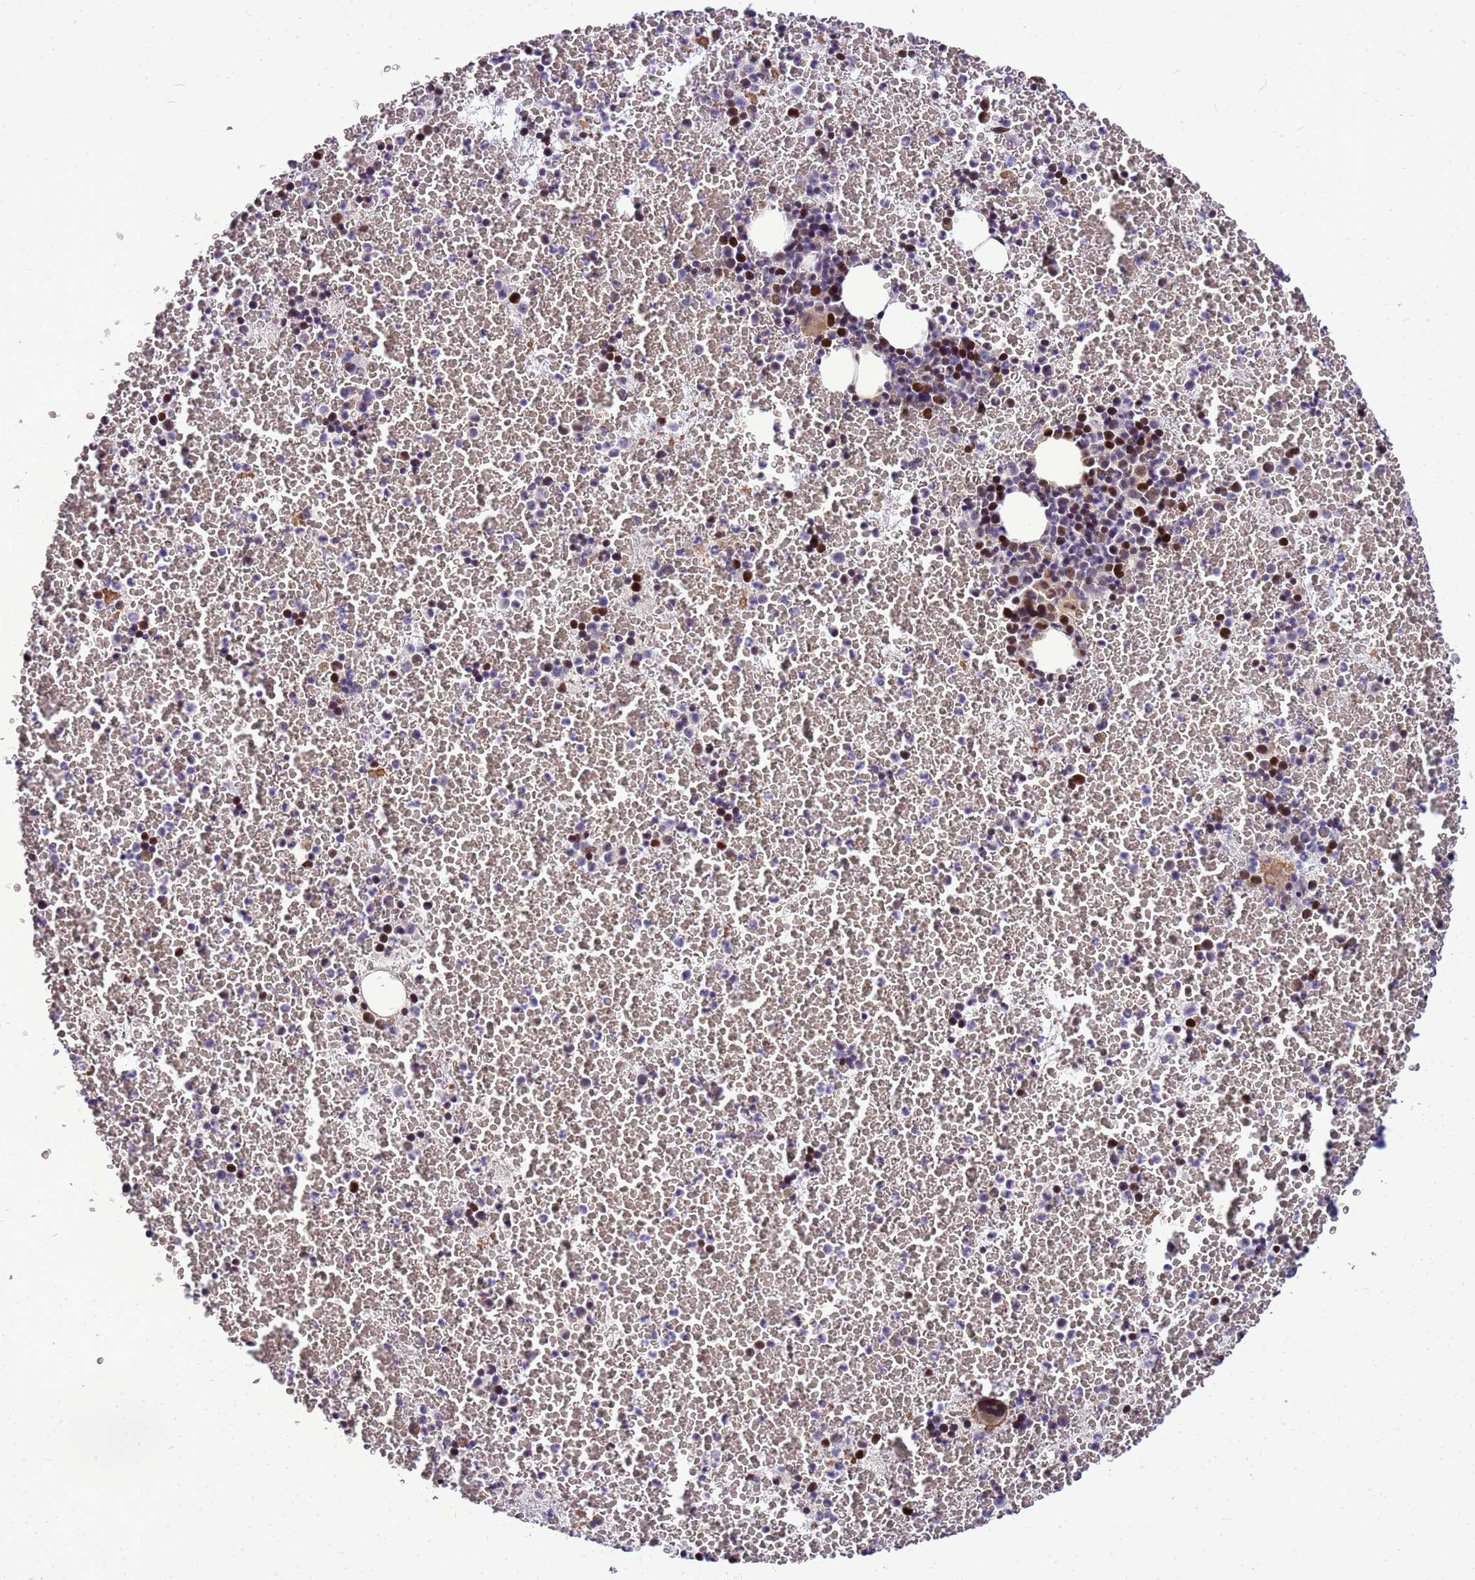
{"staining": {"intensity": "strong", "quantity": "<25%", "location": "nuclear"}, "tissue": "bone marrow", "cell_type": "Hematopoietic cells", "image_type": "normal", "snomed": [{"axis": "morphology", "description": "Normal tissue, NOS"}, {"axis": "topography", "description": "Bone marrow"}], "caption": "Bone marrow stained for a protein displays strong nuclear positivity in hematopoietic cells.", "gene": "ADAMTS7", "patient": {"sex": "male", "age": 11}}